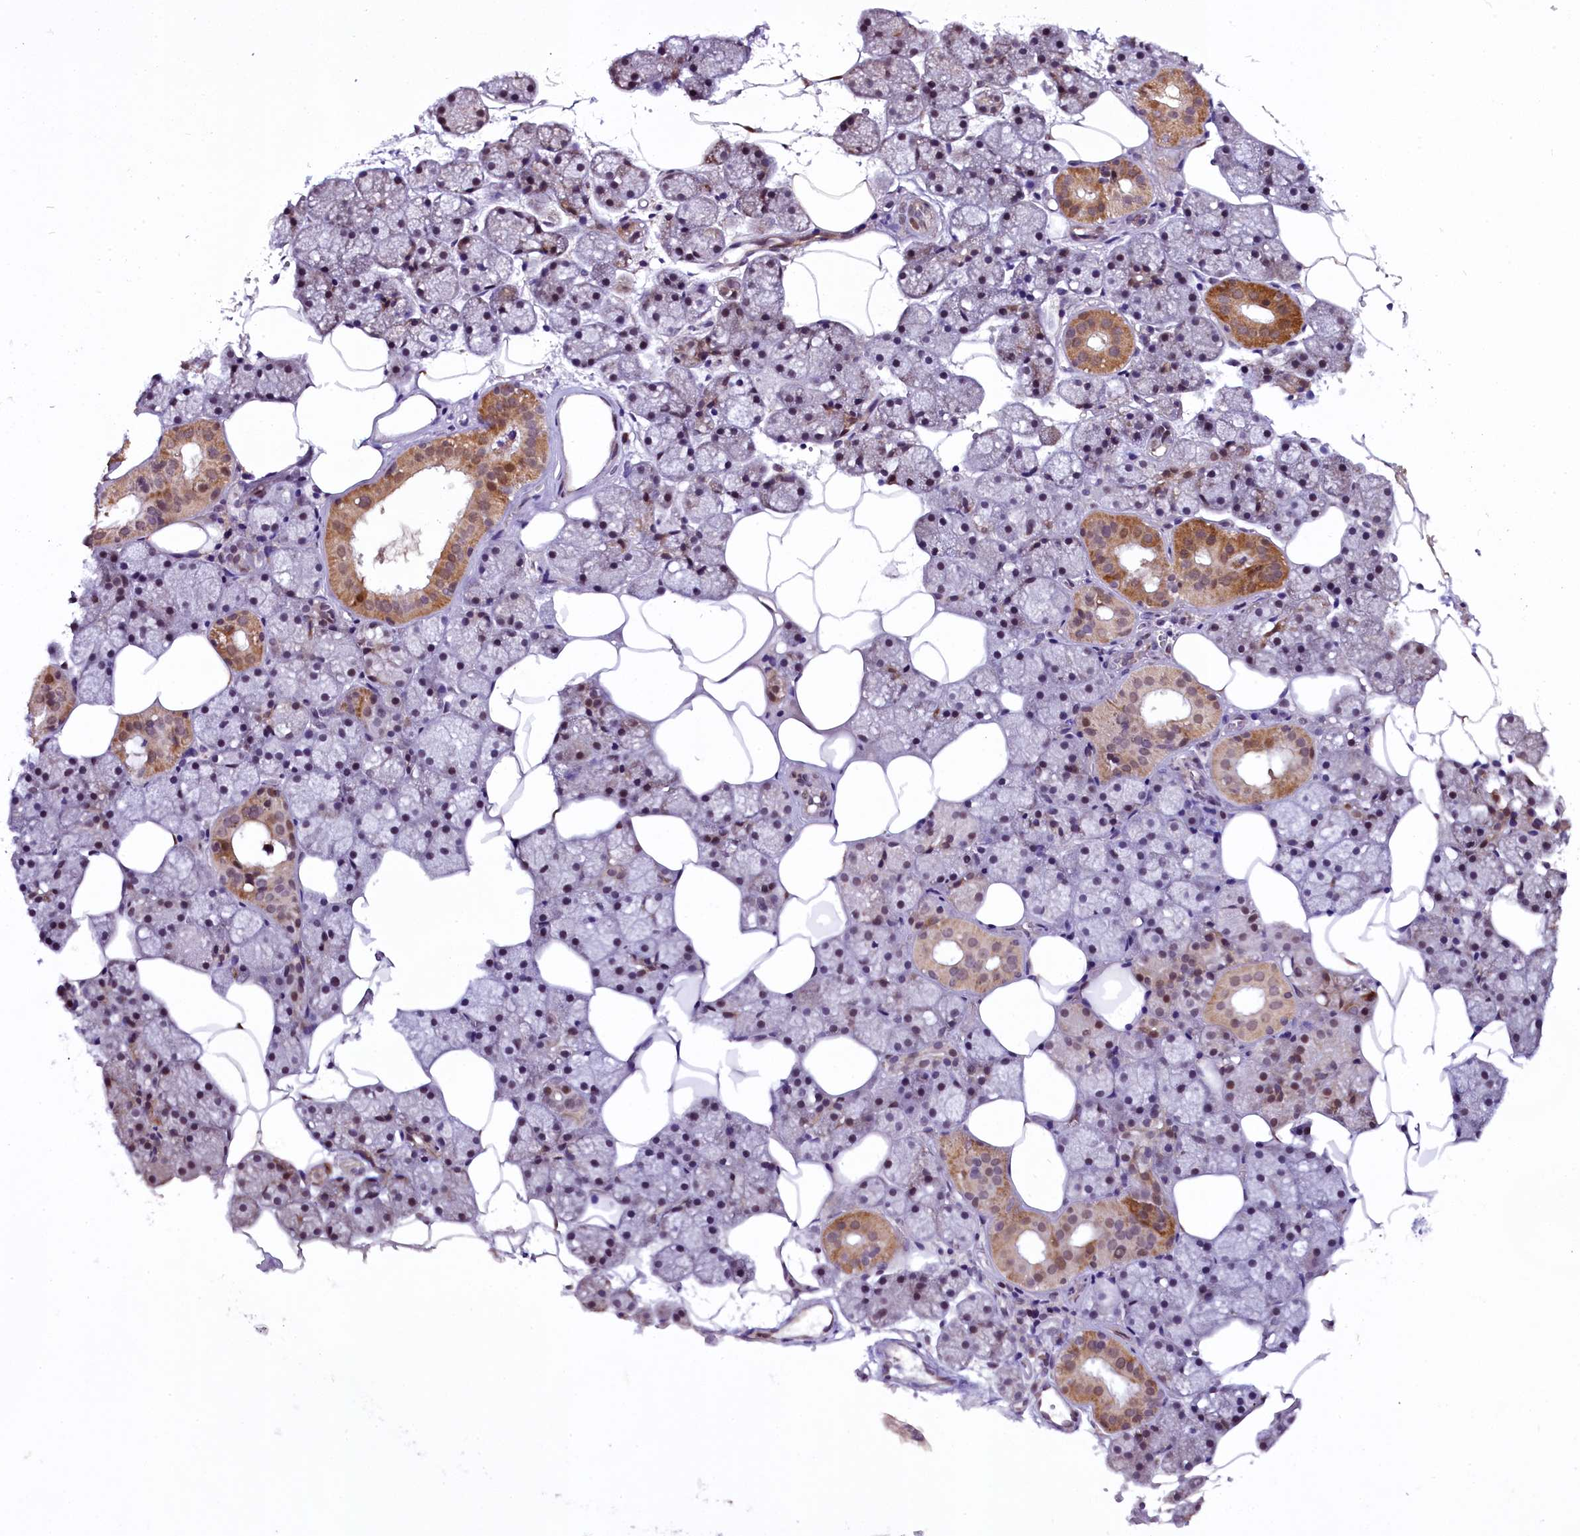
{"staining": {"intensity": "moderate", "quantity": "25%-75%", "location": "cytoplasmic/membranous,nuclear"}, "tissue": "salivary gland", "cell_type": "Glandular cells", "image_type": "normal", "snomed": [{"axis": "morphology", "description": "Normal tissue, NOS"}, {"axis": "topography", "description": "Salivary gland"}], "caption": "Protein expression analysis of normal salivary gland displays moderate cytoplasmic/membranous,nuclear positivity in about 25%-75% of glandular cells. The protein of interest is stained brown, and the nuclei are stained in blue (DAB (3,3'-diaminobenzidine) IHC with brightfield microscopy, high magnification).", "gene": "RPUSD2", "patient": {"sex": "male", "age": 62}}